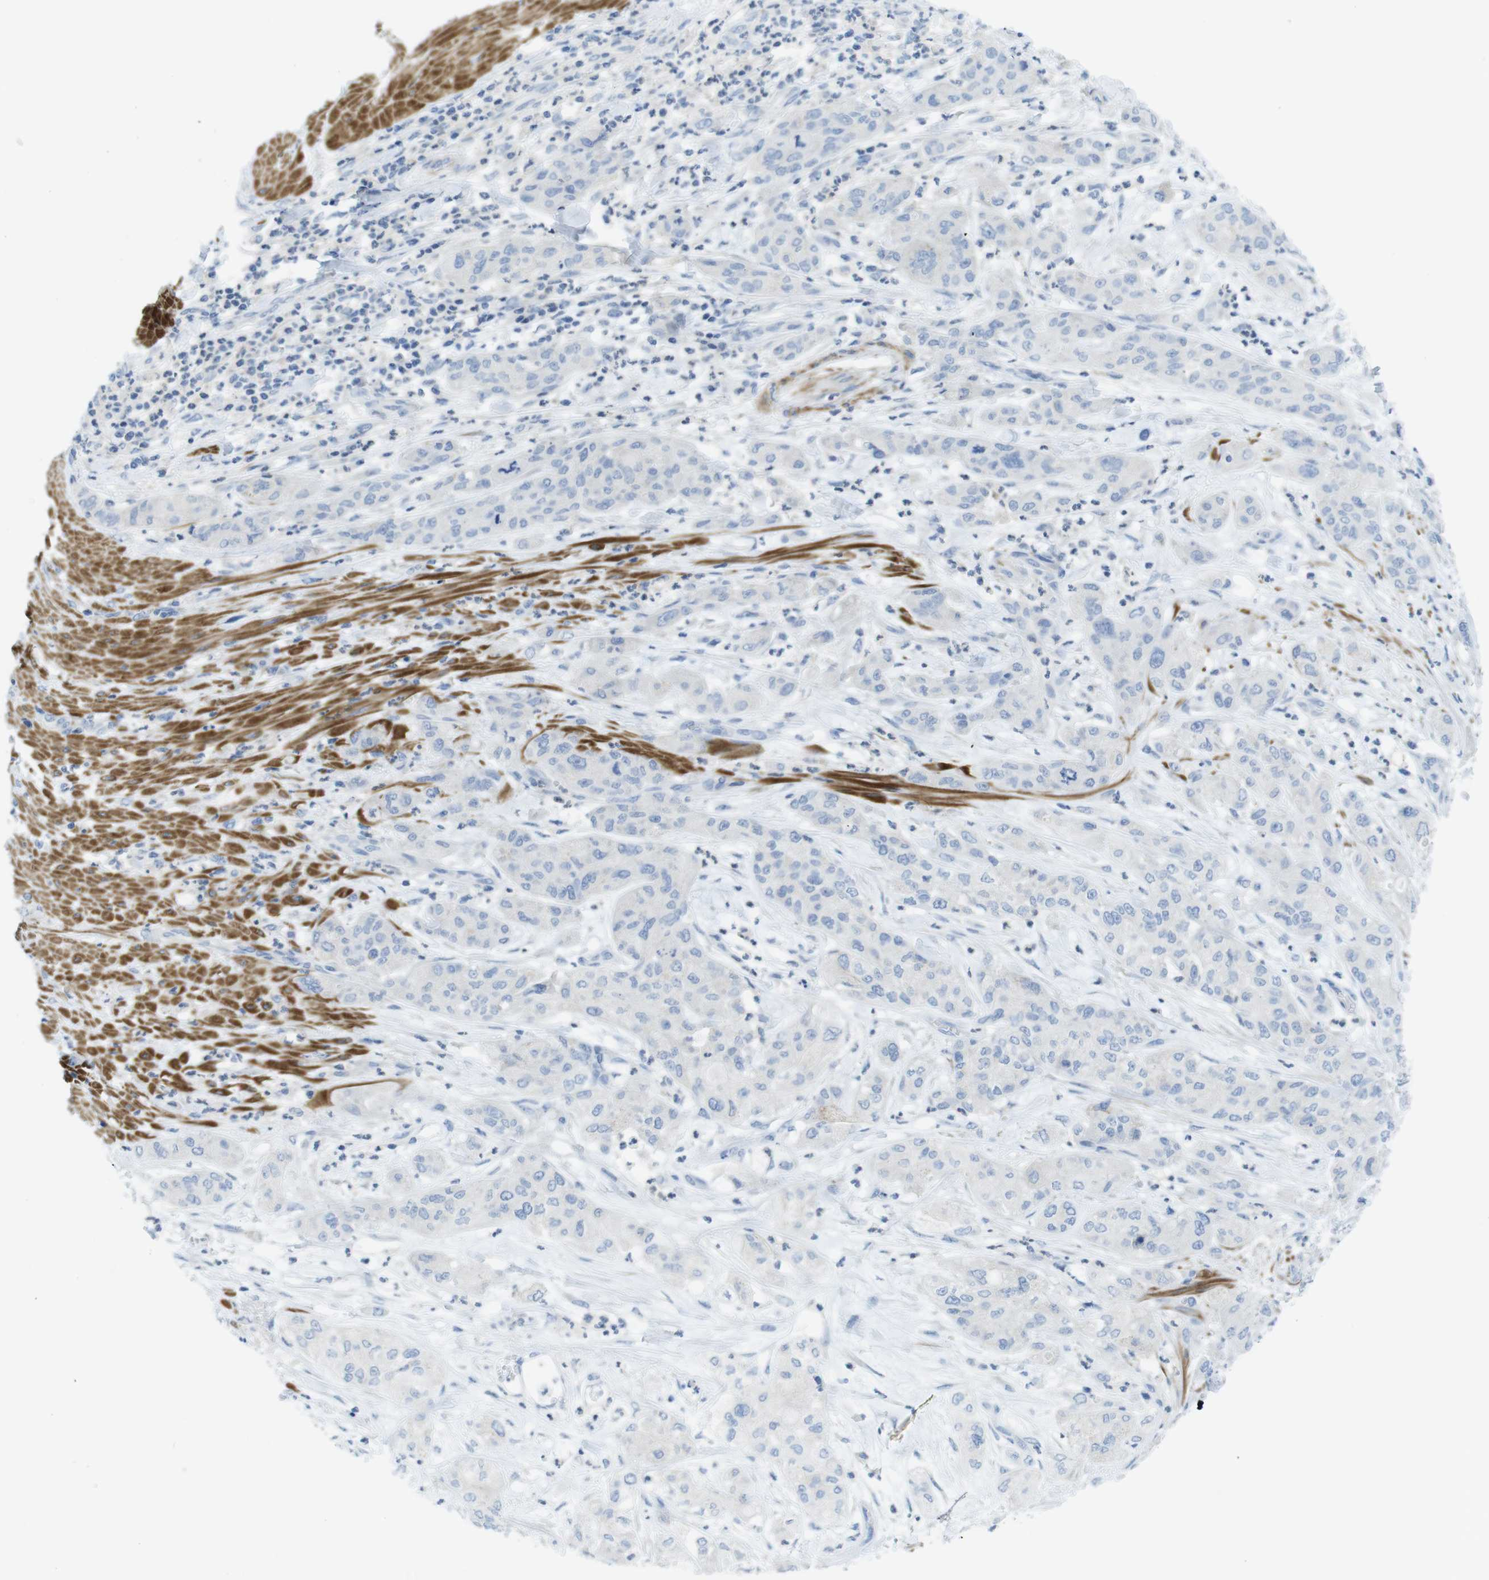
{"staining": {"intensity": "negative", "quantity": "none", "location": "none"}, "tissue": "pancreatic cancer", "cell_type": "Tumor cells", "image_type": "cancer", "snomed": [{"axis": "morphology", "description": "Adenocarcinoma, NOS"}, {"axis": "topography", "description": "Pancreas"}], "caption": "Immunohistochemistry micrograph of neoplastic tissue: pancreatic cancer (adenocarcinoma) stained with DAB (3,3'-diaminobenzidine) reveals no significant protein positivity in tumor cells.", "gene": "ASIC5", "patient": {"sex": "female", "age": 78}}